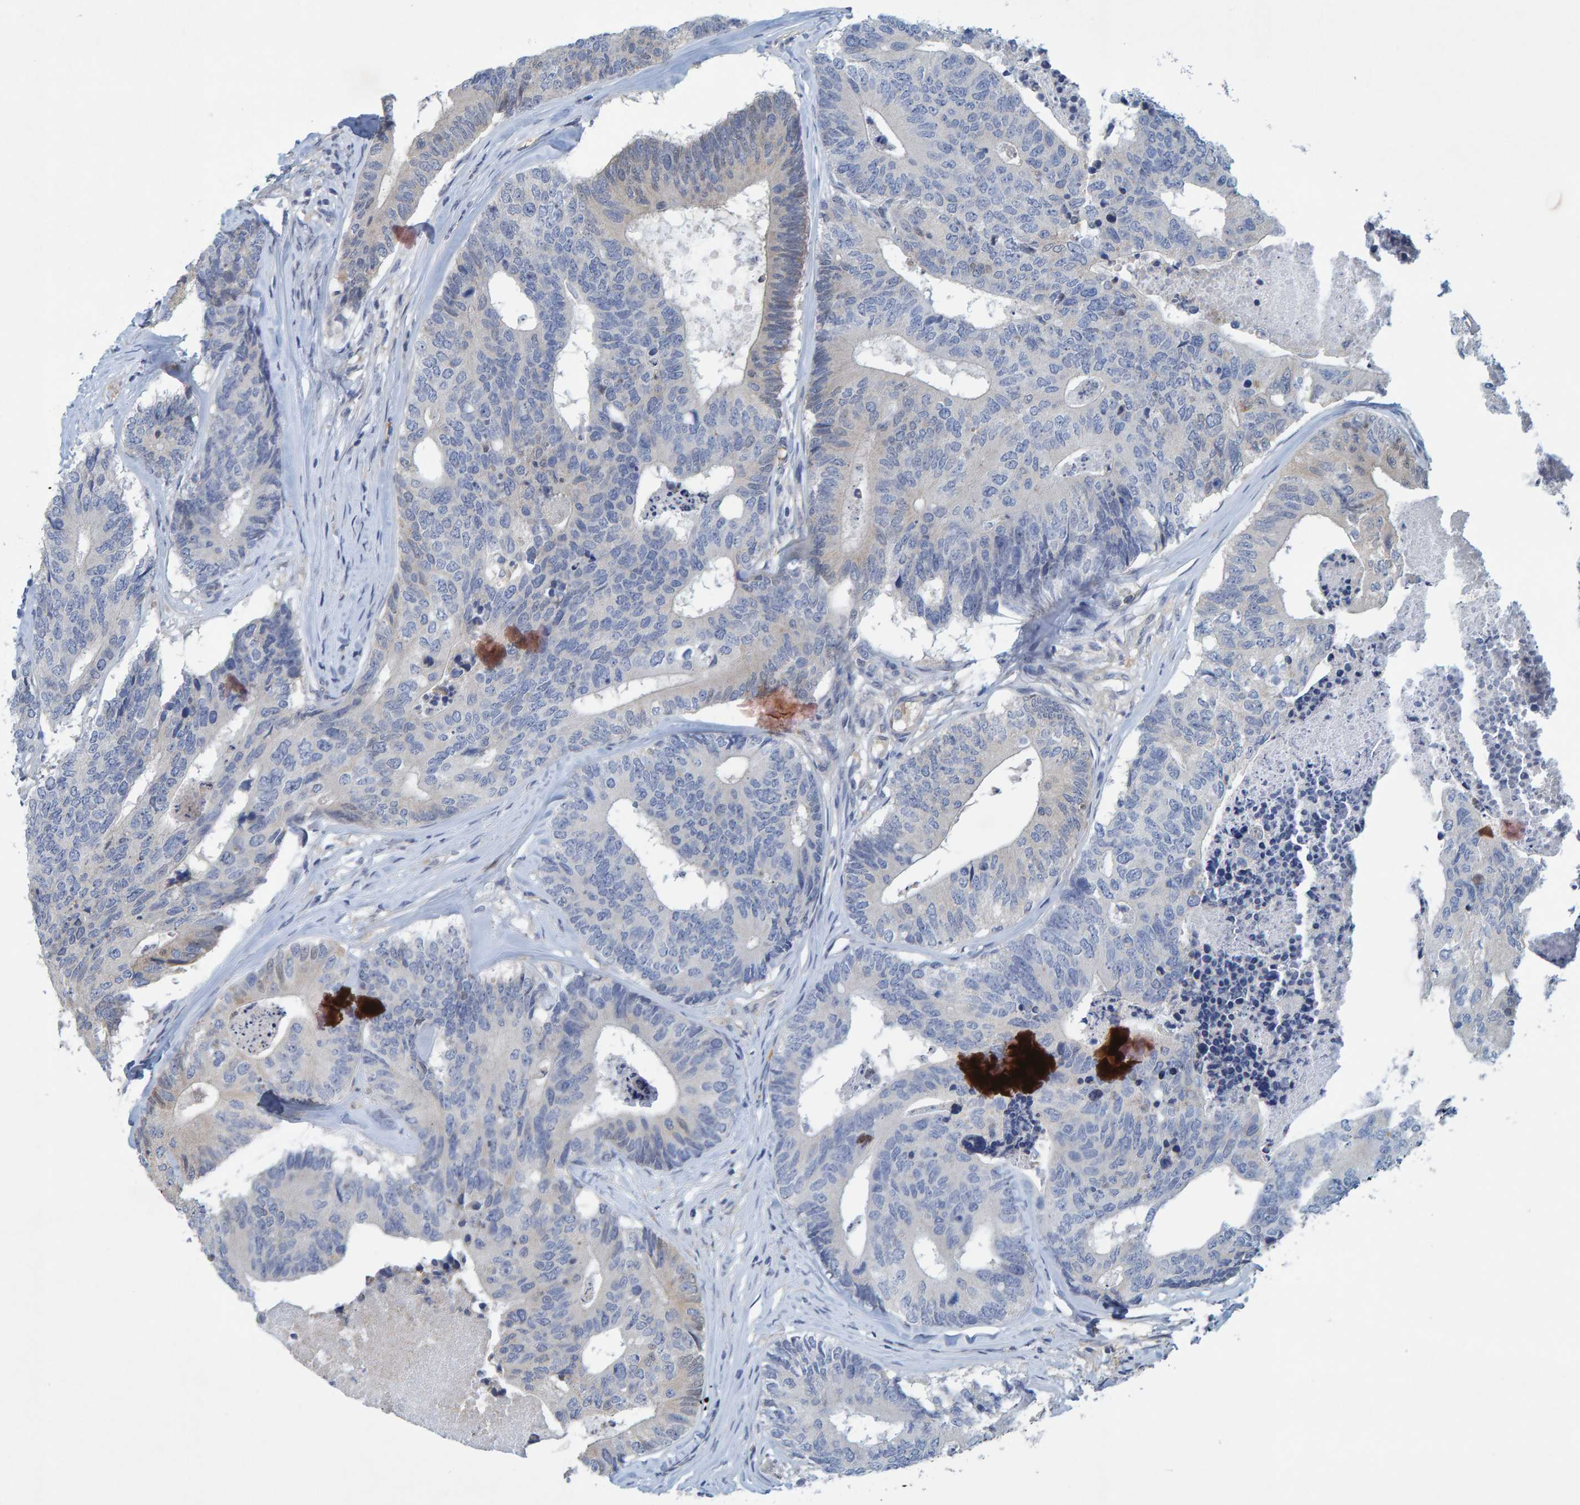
{"staining": {"intensity": "negative", "quantity": "none", "location": "none"}, "tissue": "colorectal cancer", "cell_type": "Tumor cells", "image_type": "cancer", "snomed": [{"axis": "morphology", "description": "Adenocarcinoma, NOS"}, {"axis": "topography", "description": "Colon"}], "caption": "Immunohistochemical staining of adenocarcinoma (colorectal) reveals no significant positivity in tumor cells. (Stains: DAB (3,3'-diaminobenzidine) IHC with hematoxylin counter stain, Microscopy: brightfield microscopy at high magnification).", "gene": "ALAD", "patient": {"sex": "female", "age": 67}}